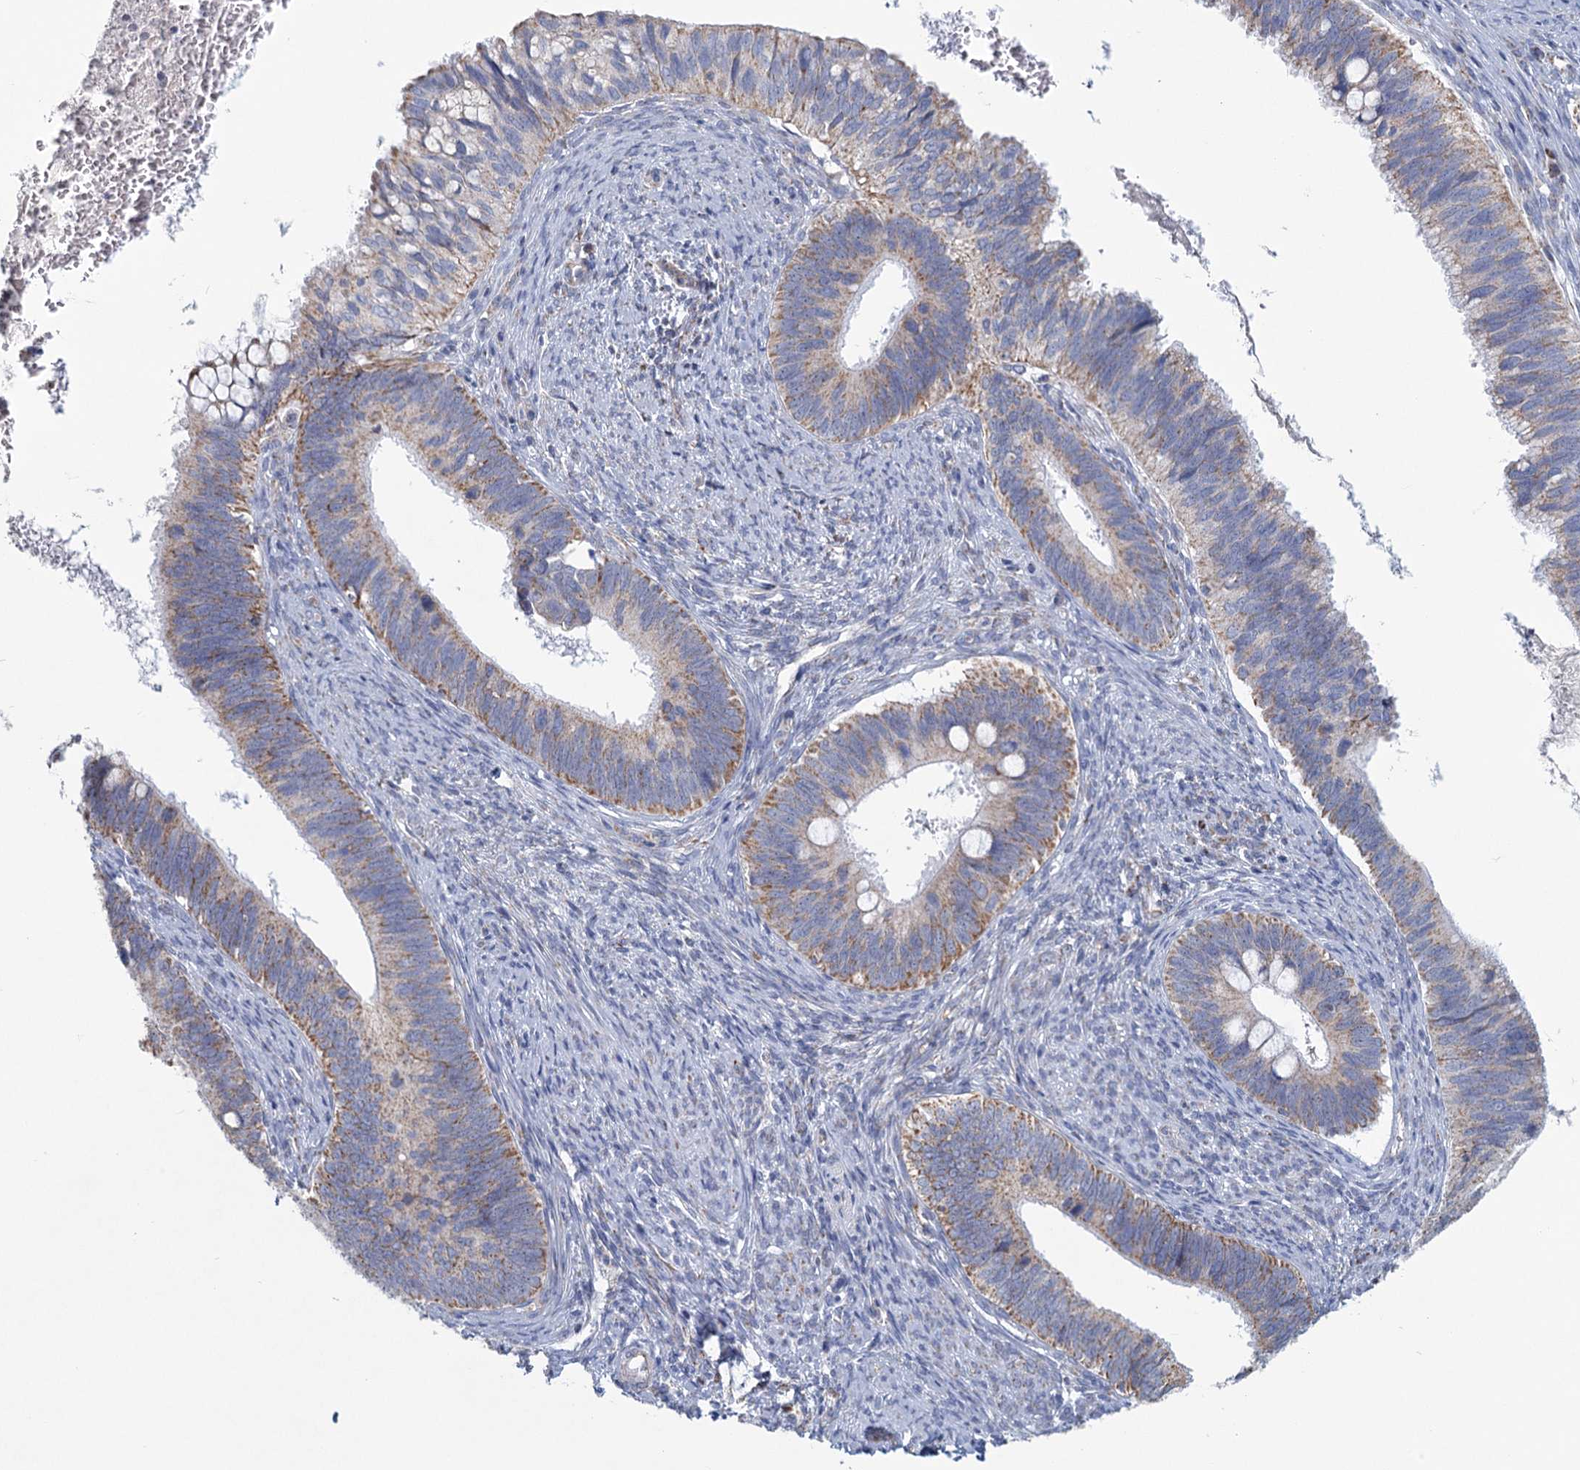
{"staining": {"intensity": "moderate", "quantity": "25%-75%", "location": "cytoplasmic/membranous"}, "tissue": "cervical cancer", "cell_type": "Tumor cells", "image_type": "cancer", "snomed": [{"axis": "morphology", "description": "Adenocarcinoma, NOS"}, {"axis": "topography", "description": "Cervix"}], "caption": "A histopathology image showing moderate cytoplasmic/membranous staining in about 25%-75% of tumor cells in cervical cancer, as visualized by brown immunohistochemical staining.", "gene": "NDUFC2", "patient": {"sex": "female", "age": 42}}